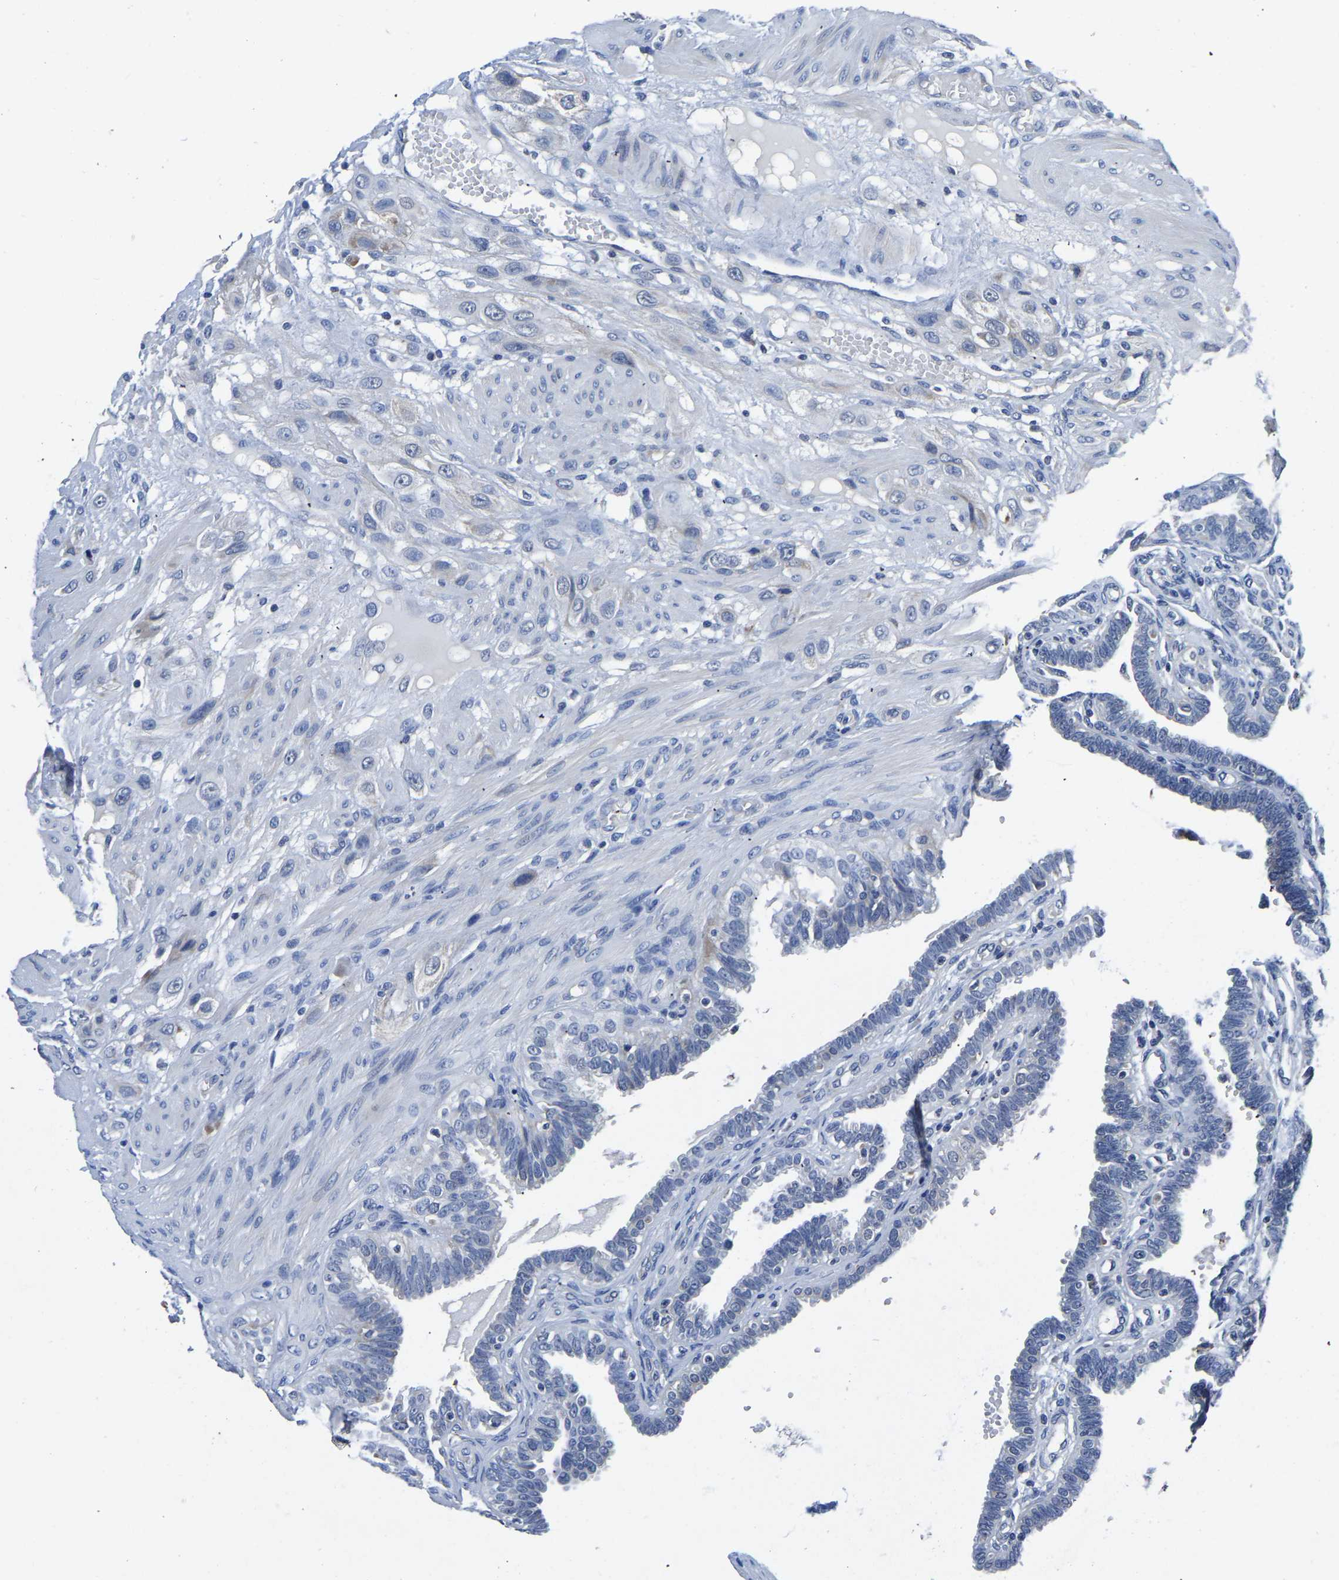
{"staining": {"intensity": "negative", "quantity": "none", "location": "none"}, "tissue": "fallopian tube", "cell_type": "Glandular cells", "image_type": "normal", "snomed": [{"axis": "morphology", "description": "Normal tissue, NOS"}, {"axis": "topography", "description": "Fallopian tube"}, {"axis": "topography", "description": "Placenta"}], "caption": "Glandular cells show no significant expression in normal fallopian tube.", "gene": "FGD5", "patient": {"sex": "female", "age": 34}}